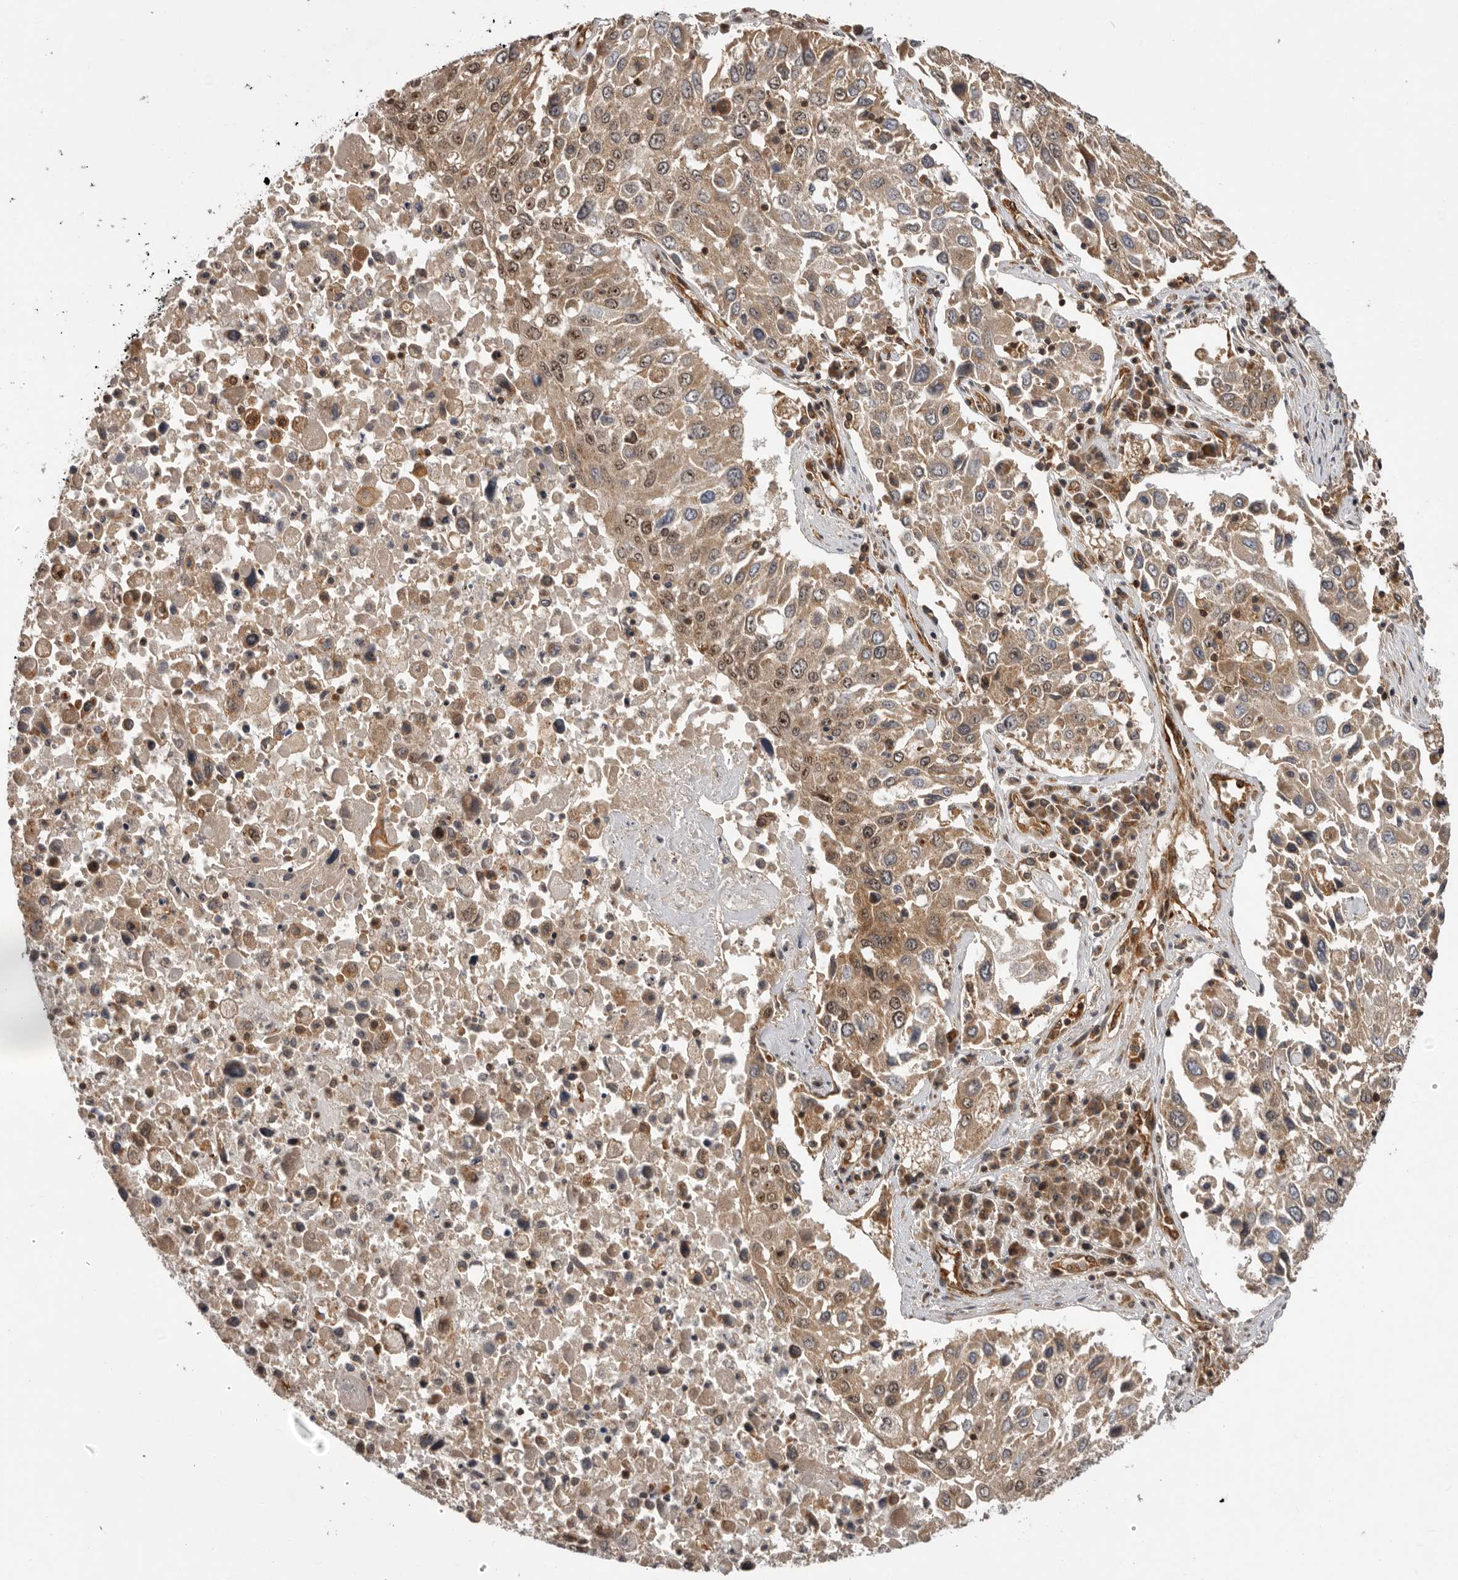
{"staining": {"intensity": "moderate", "quantity": ">75%", "location": "cytoplasmic/membranous,nuclear"}, "tissue": "lung cancer", "cell_type": "Tumor cells", "image_type": "cancer", "snomed": [{"axis": "morphology", "description": "Squamous cell carcinoma, NOS"}, {"axis": "topography", "description": "Lung"}], "caption": "Human lung cancer stained with a brown dye demonstrates moderate cytoplasmic/membranous and nuclear positive positivity in about >75% of tumor cells.", "gene": "DHDDS", "patient": {"sex": "male", "age": 65}}